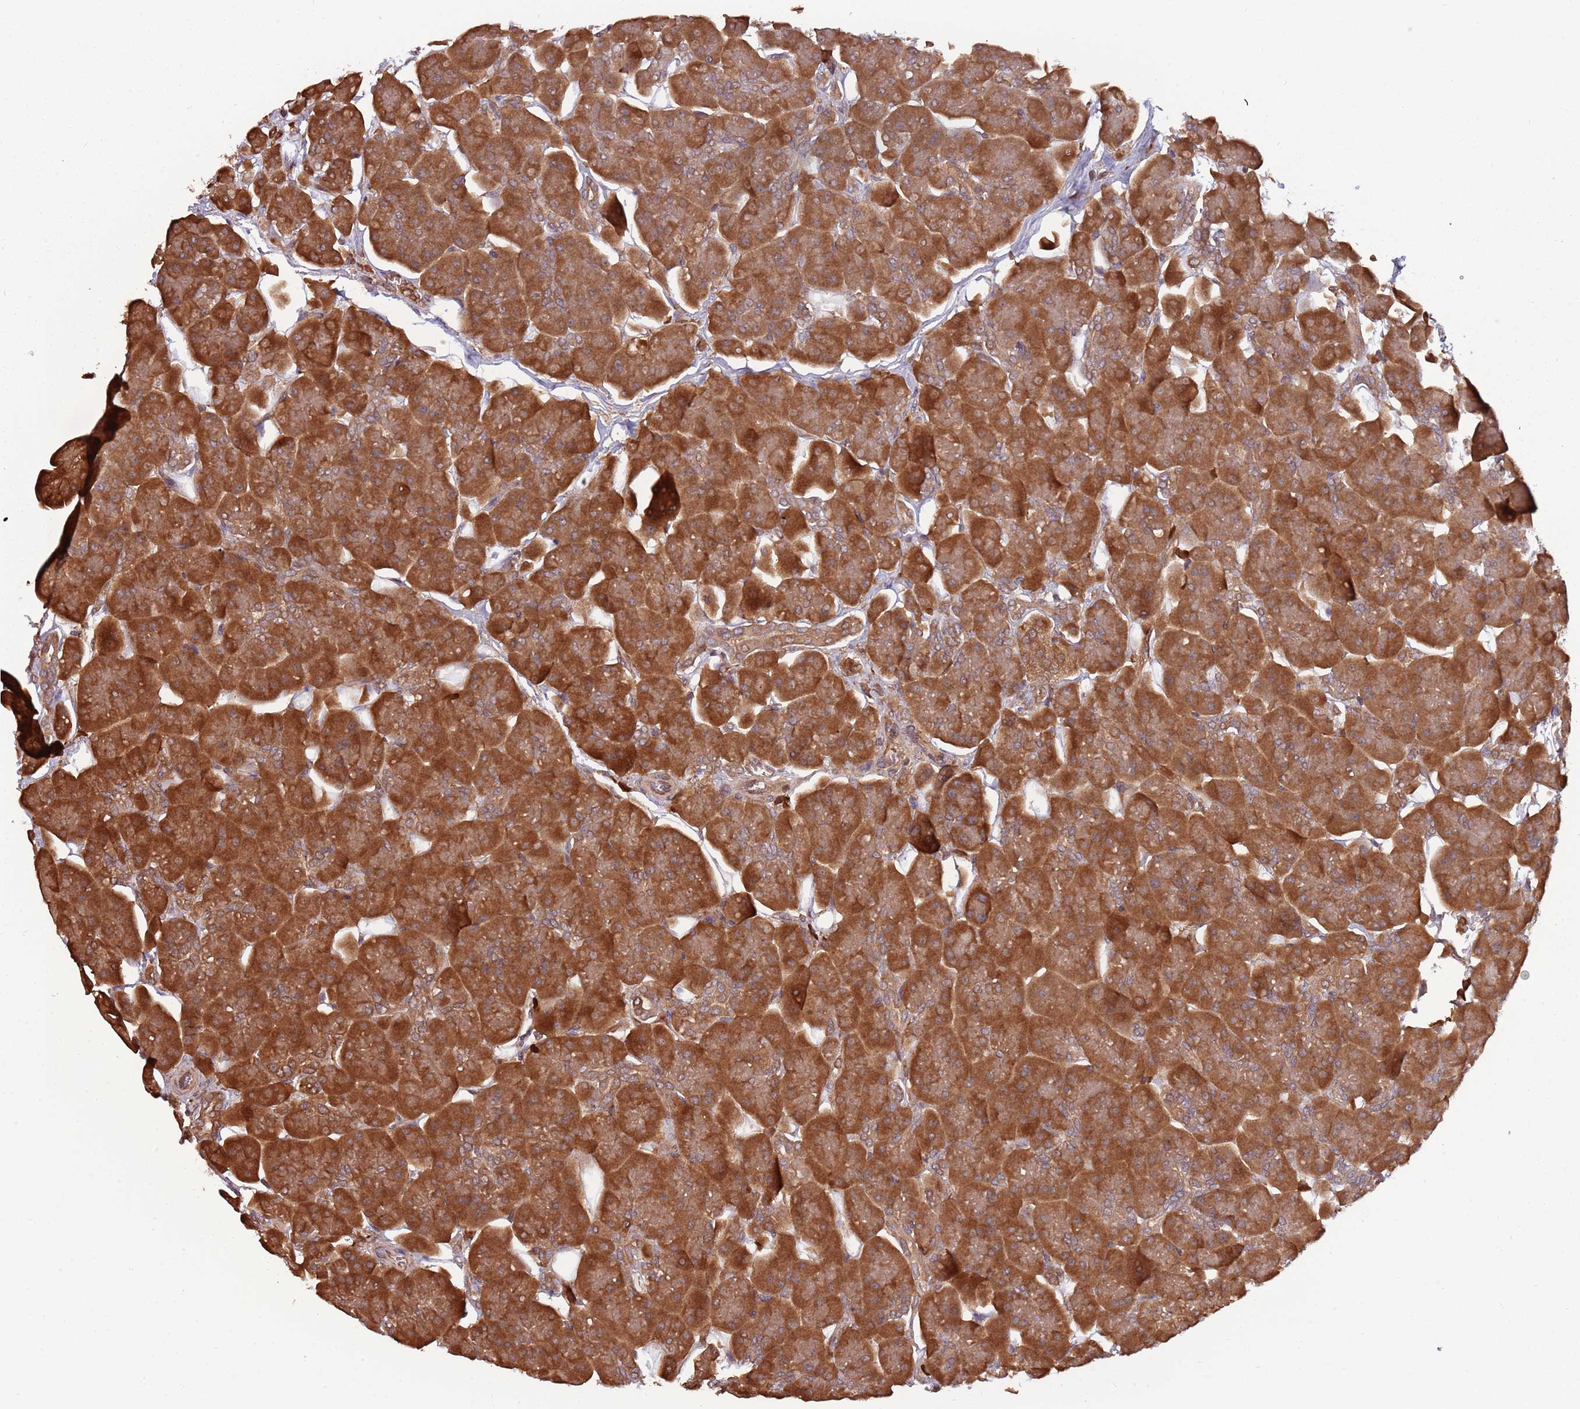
{"staining": {"intensity": "strong", "quantity": ">75%", "location": "cytoplasmic/membranous"}, "tissue": "pancreas", "cell_type": "Exocrine glandular cells", "image_type": "normal", "snomed": [{"axis": "morphology", "description": "Normal tissue, NOS"}, {"axis": "topography", "description": "Pancreas"}], "caption": "A high-resolution histopathology image shows IHC staining of normal pancreas, which shows strong cytoplasmic/membranous positivity in about >75% of exocrine glandular cells.", "gene": "COG4", "patient": {"sex": "male", "age": 66}}